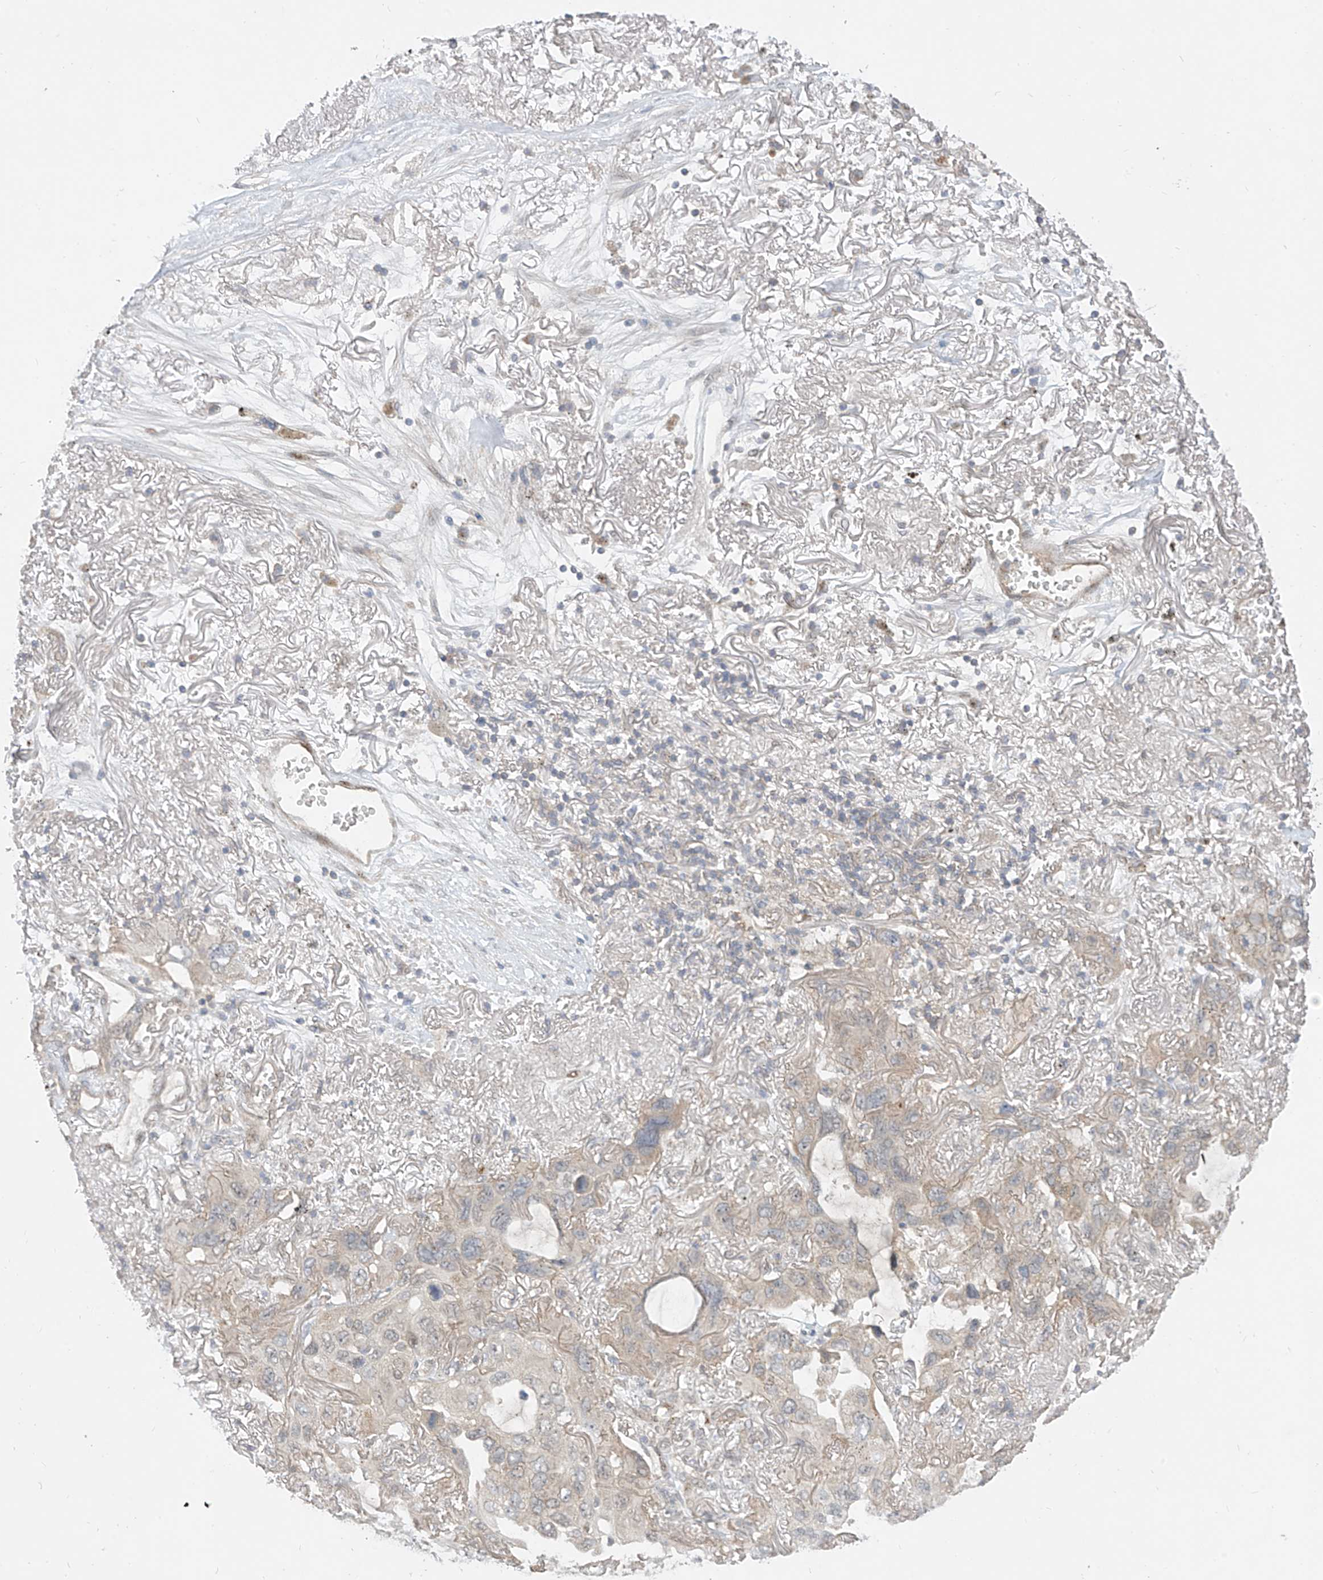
{"staining": {"intensity": "negative", "quantity": "none", "location": "none"}, "tissue": "lung cancer", "cell_type": "Tumor cells", "image_type": "cancer", "snomed": [{"axis": "morphology", "description": "Squamous cell carcinoma, NOS"}, {"axis": "topography", "description": "Lung"}], "caption": "High magnification brightfield microscopy of lung cancer stained with DAB (brown) and counterstained with hematoxylin (blue): tumor cells show no significant expression.", "gene": "MRTFA", "patient": {"sex": "female", "age": 73}}